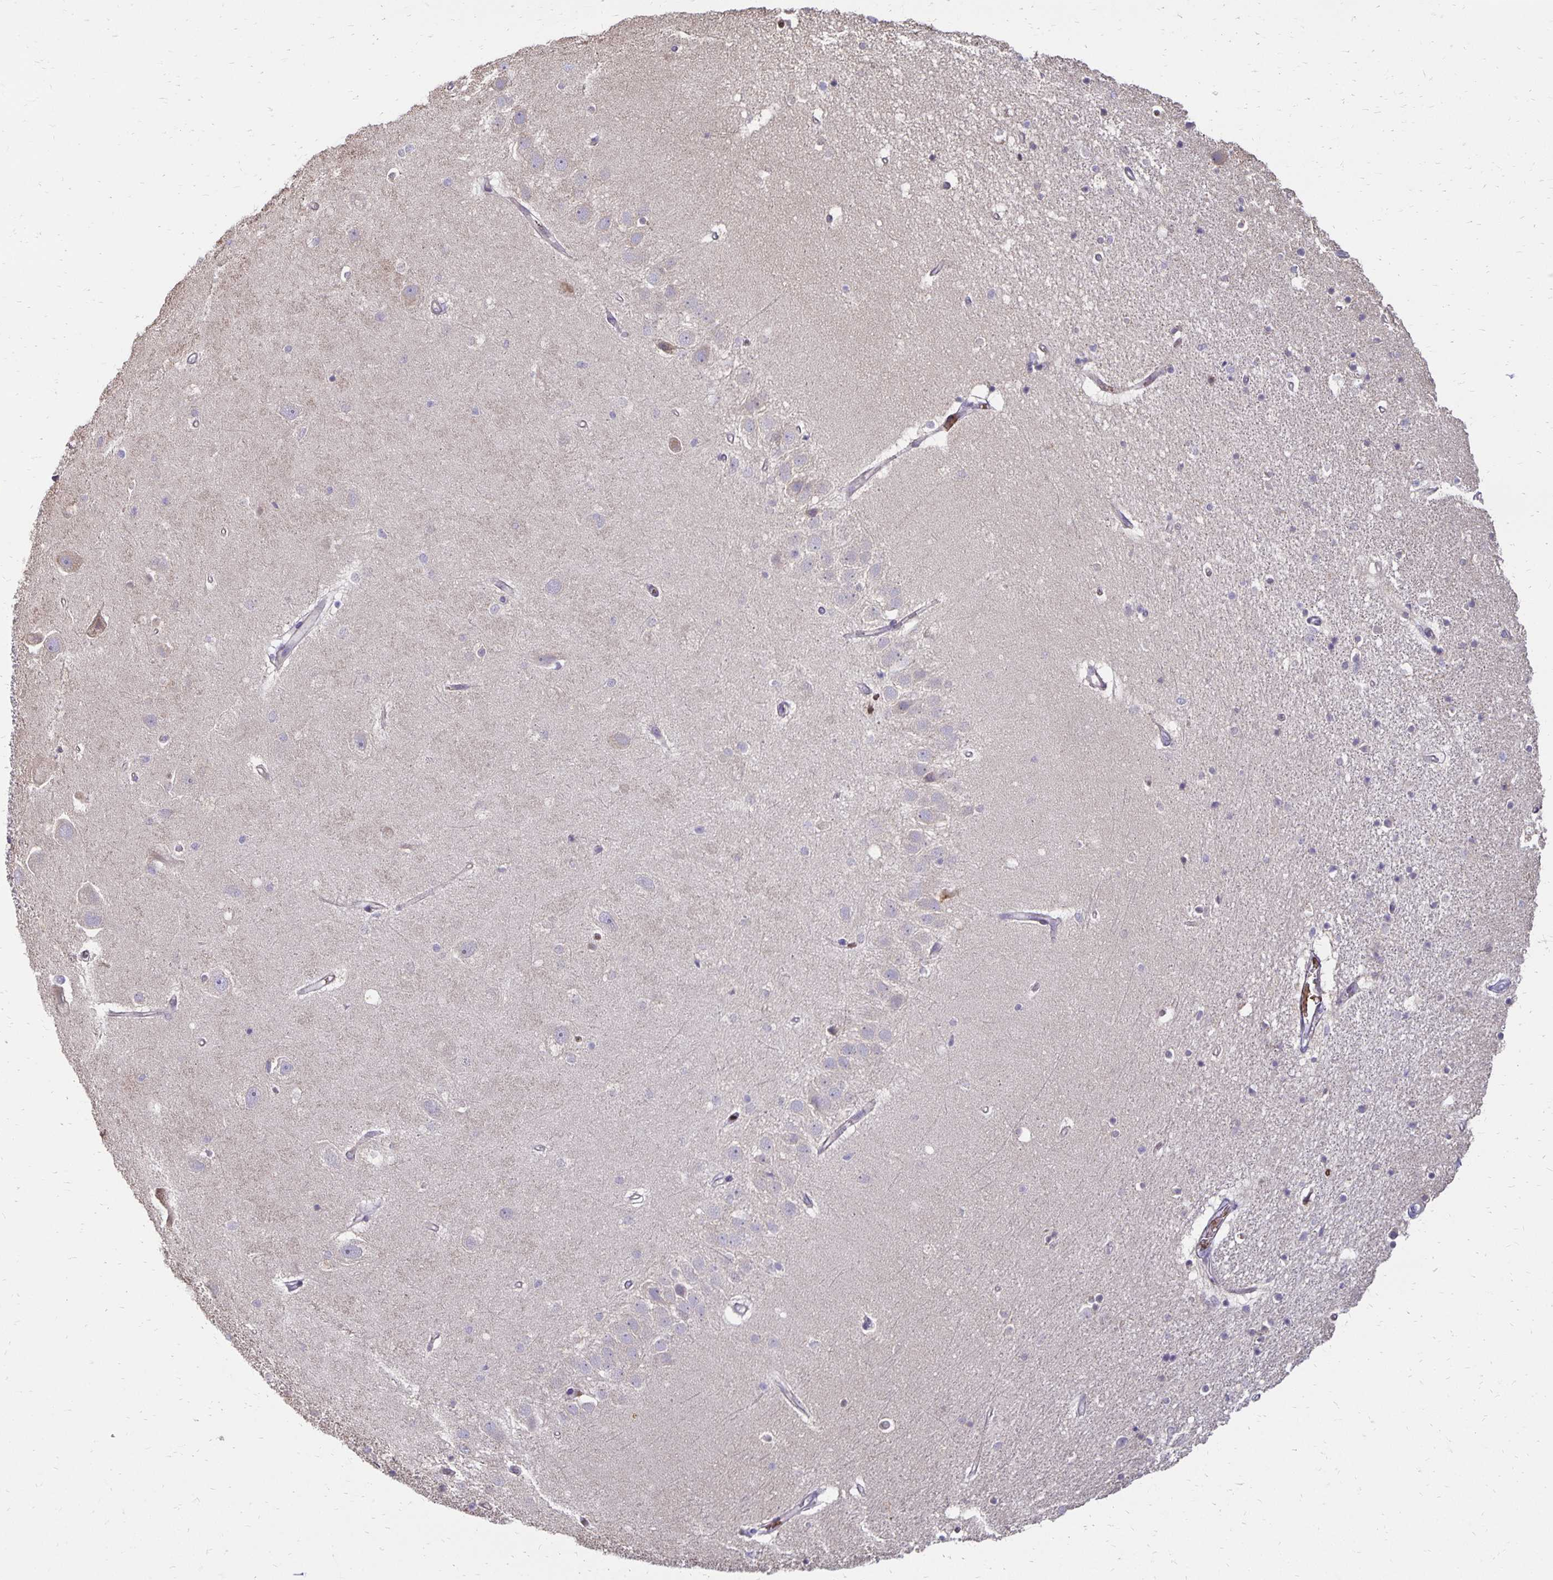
{"staining": {"intensity": "weak", "quantity": "<25%", "location": "cytoplasmic/membranous"}, "tissue": "hippocampus", "cell_type": "Glial cells", "image_type": "normal", "snomed": [{"axis": "morphology", "description": "Normal tissue, NOS"}, {"axis": "topography", "description": "Hippocampus"}], "caption": "Glial cells show no significant staining in unremarkable hippocampus.", "gene": "FN3K", "patient": {"sex": "male", "age": 63}}